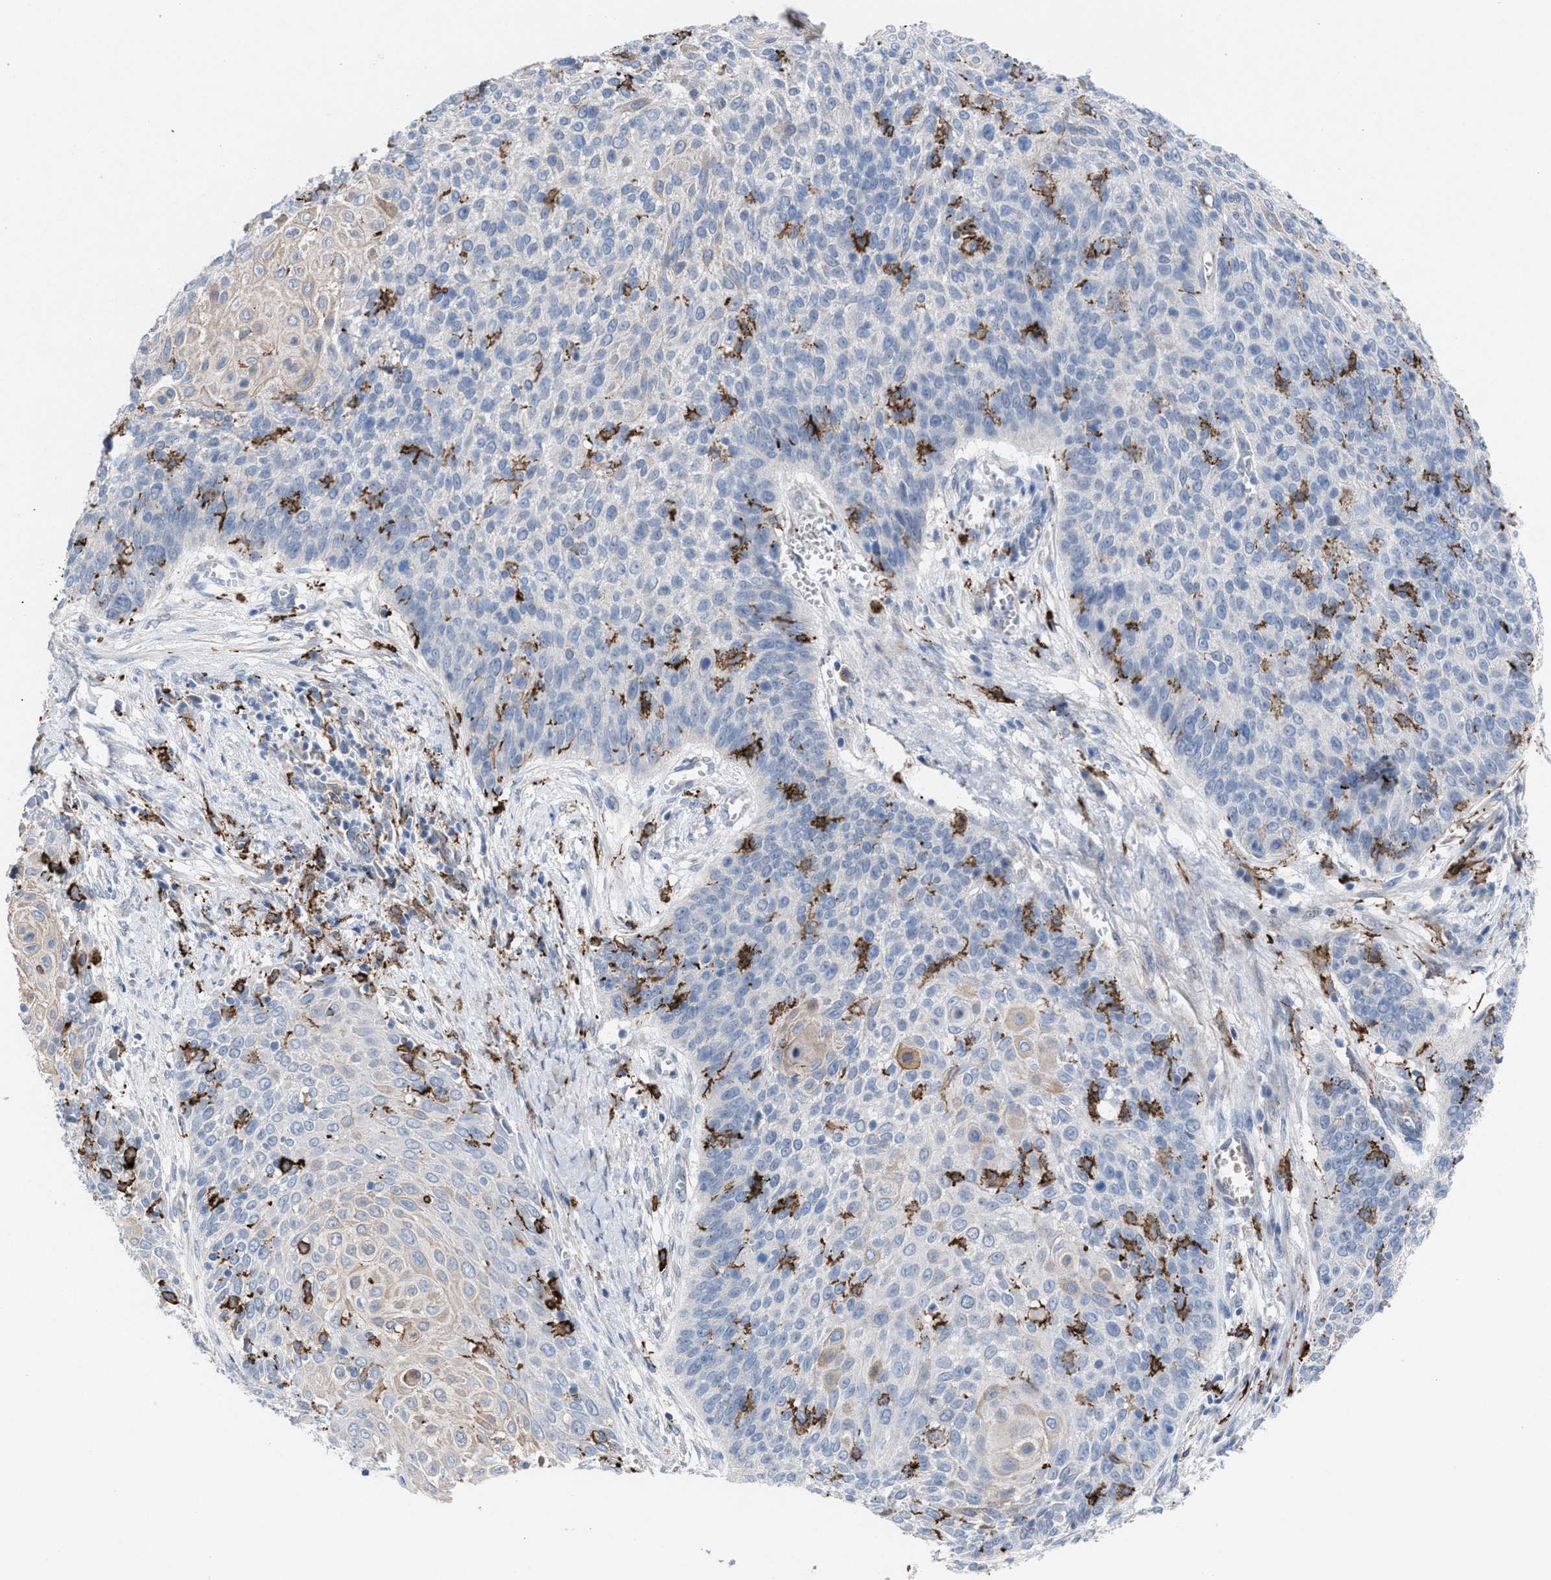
{"staining": {"intensity": "negative", "quantity": "none", "location": "none"}, "tissue": "cervical cancer", "cell_type": "Tumor cells", "image_type": "cancer", "snomed": [{"axis": "morphology", "description": "Squamous cell carcinoma, NOS"}, {"axis": "topography", "description": "Cervix"}], "caption": "Protein analysis of squamous cell carcinoma (cervical) shows no significant positivity in tumor cells.", "gene": "SLC47A1", "patient": {"sex": "female", "age": 39}}